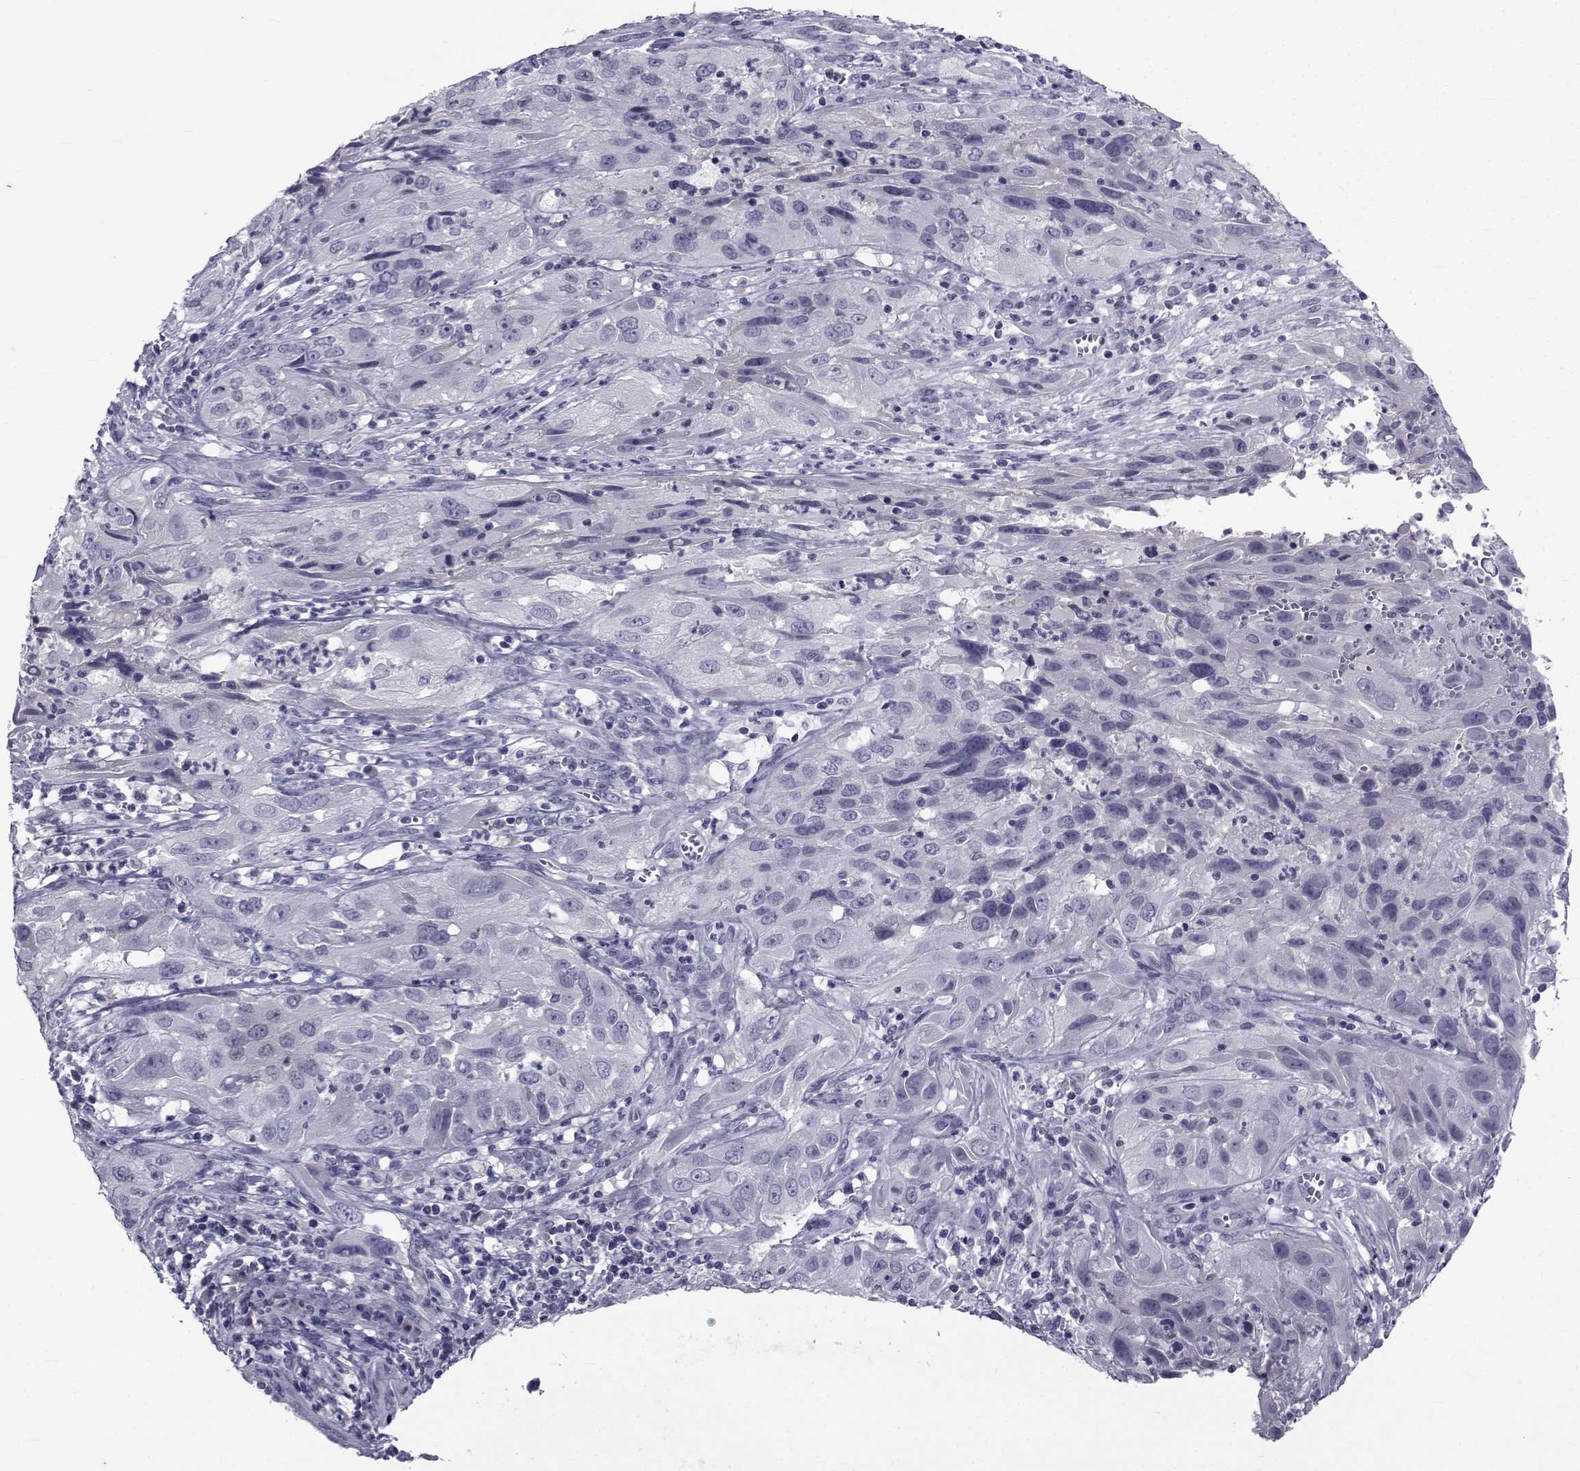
{"staining": {"intensity": "negative", "quantity": "none", "location": "none"}, "tissue": "cervical cancer", "cell_type": "Tumor cells", "image_type": "cancer", "snomed": [{"axis": "morphology", "description": "Squamous cell carcinoma, NOS"}, {"axis": "topography", "description": "Cervix"}], "caption": "Tumor cells are negative for protein expression in human cervical cancer.", "gene": "PAX2", "patient": {"sex": "female", "age": 32}}